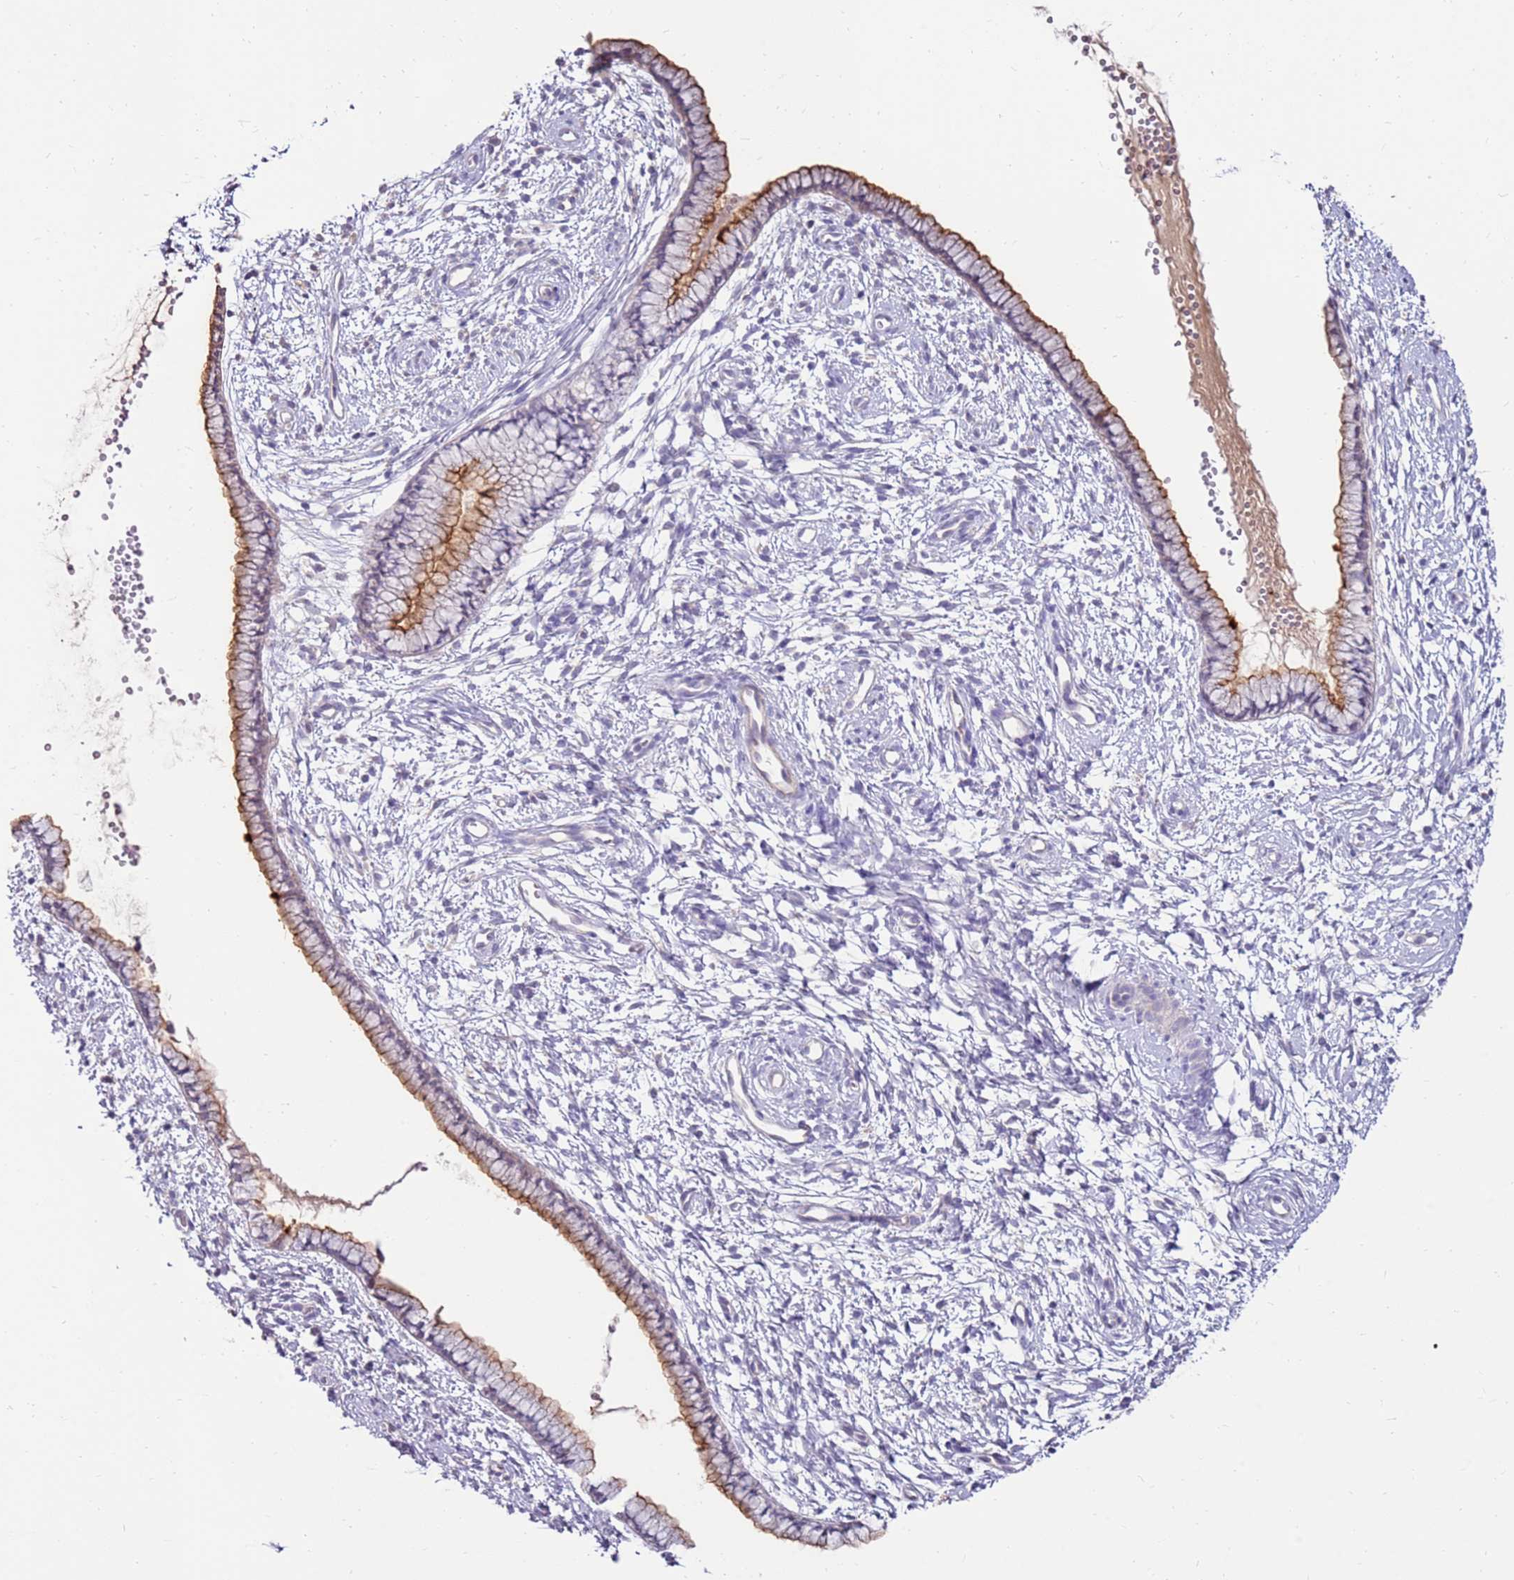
{"staining": {"intensity": "moderate", "quantity": "25%-75%", "location": "cytoplasmic/membranous"}, "tissue": "cervix", "cell_type": "Glandular cells", "image_type": "normal", "snomed": [{"axis": "morphology", "description": "Normal tissue, NOS"}, {"axis": "topography", "description": "Cervix"}], "caption": "A histopathology image showing moderate cytoplasmic/membranous positivity in about 25%-75% of glandular cells in normal cervix, as visualized by brown immunohistochemical staining.", "gene": "SLC44A4", "patient": {"sex": "female", "age": 57}}